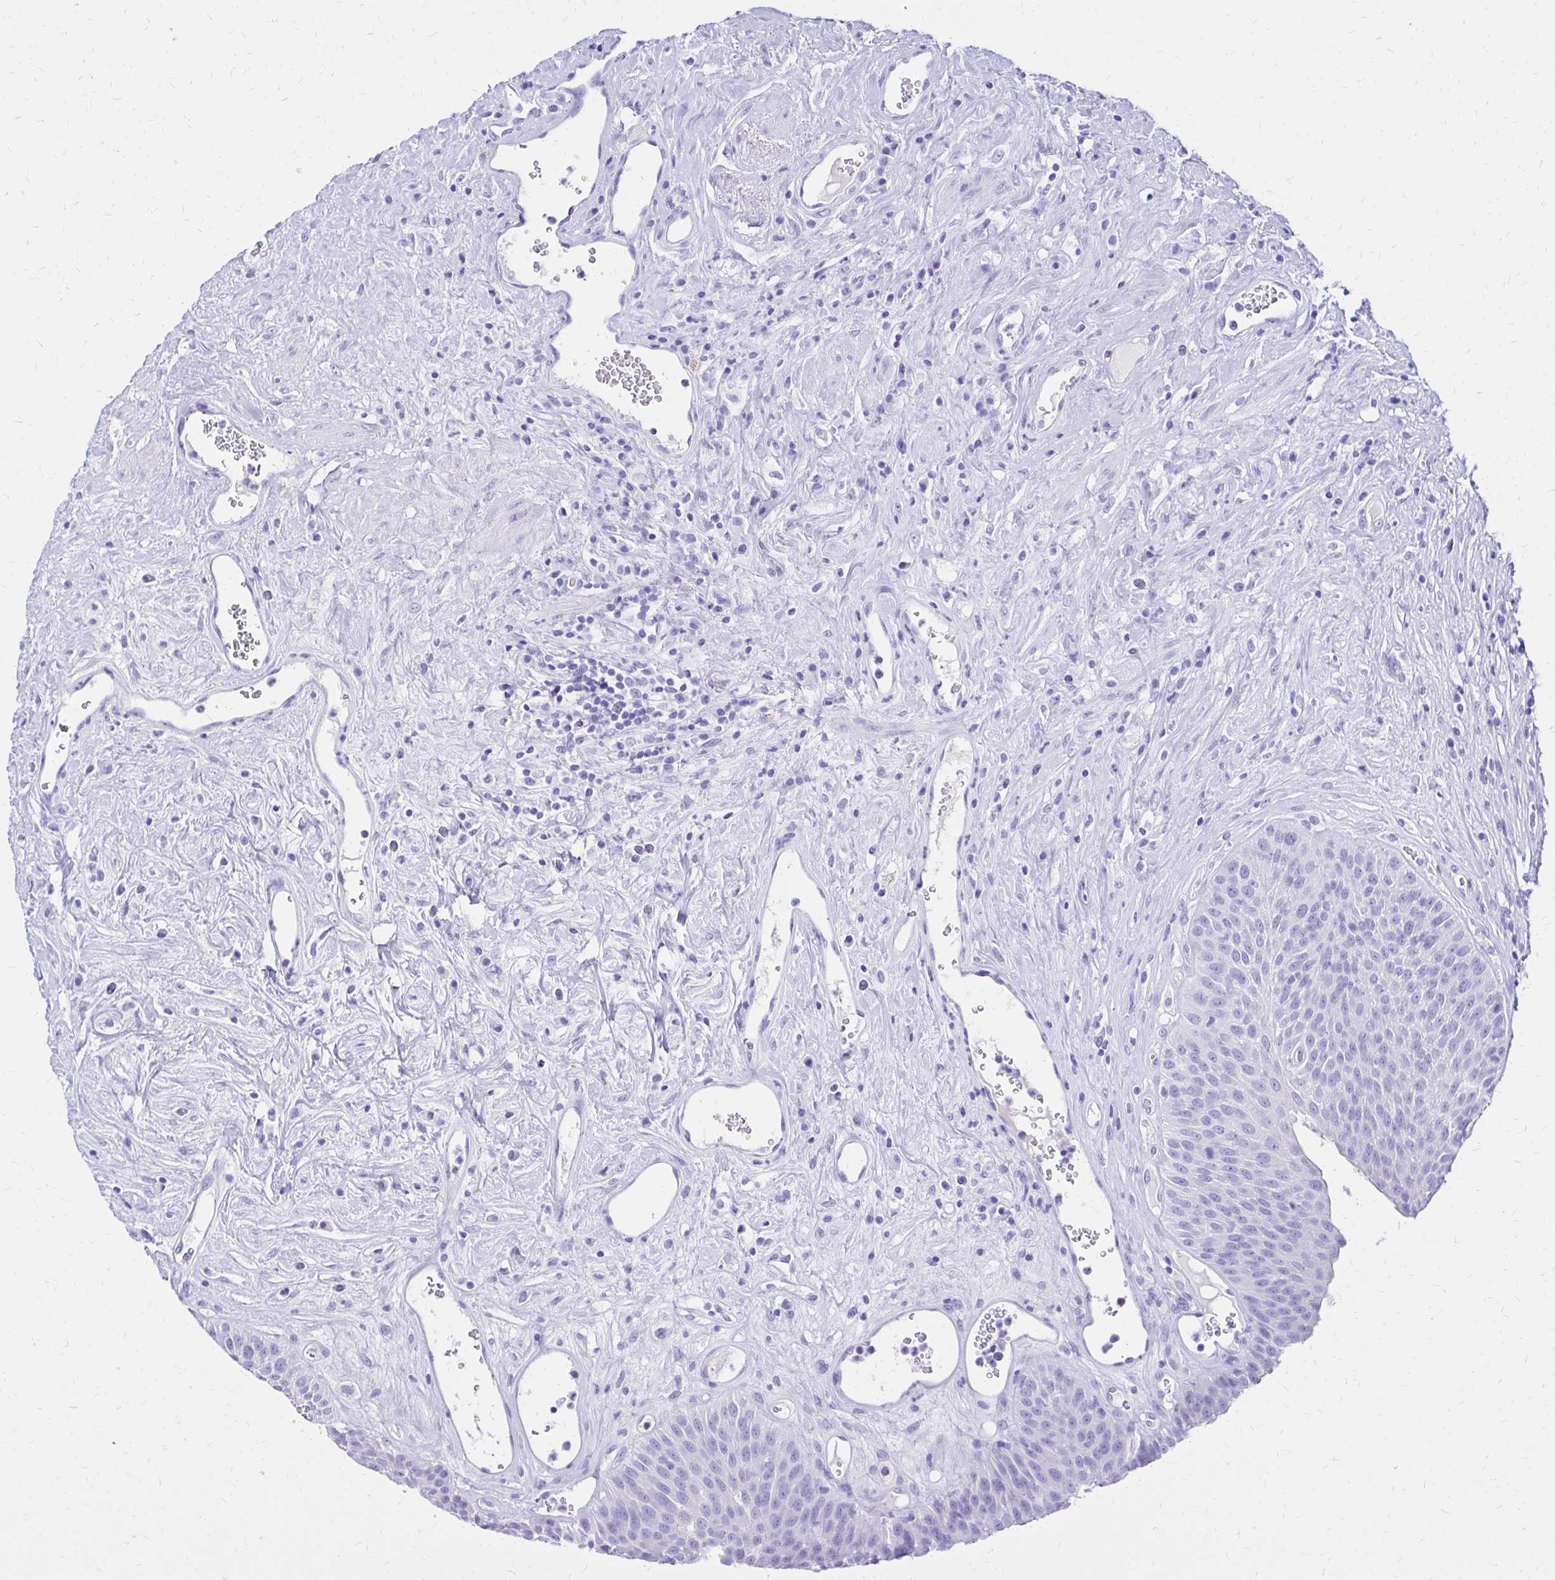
{"staining": {"intensity": "negative", "quantity": "none", "location": "none"}, "tissue": "urinary bladder", "cell_type": "Urothelial cells", "image_type": "normal", "snomed": [{"axis": "morphology", "description": "Normal tissue, NOS"}, {"axis": "topography", "description": "Urinary bladder"}], "caption": "Immunohistochemistry (IHC) histopathology image of benign urinary bladder stained for a protein (brown), which shows no positivity in urothelial cells.", "gene": "S100G", "patient": {"sex": "female", "age": 56}}